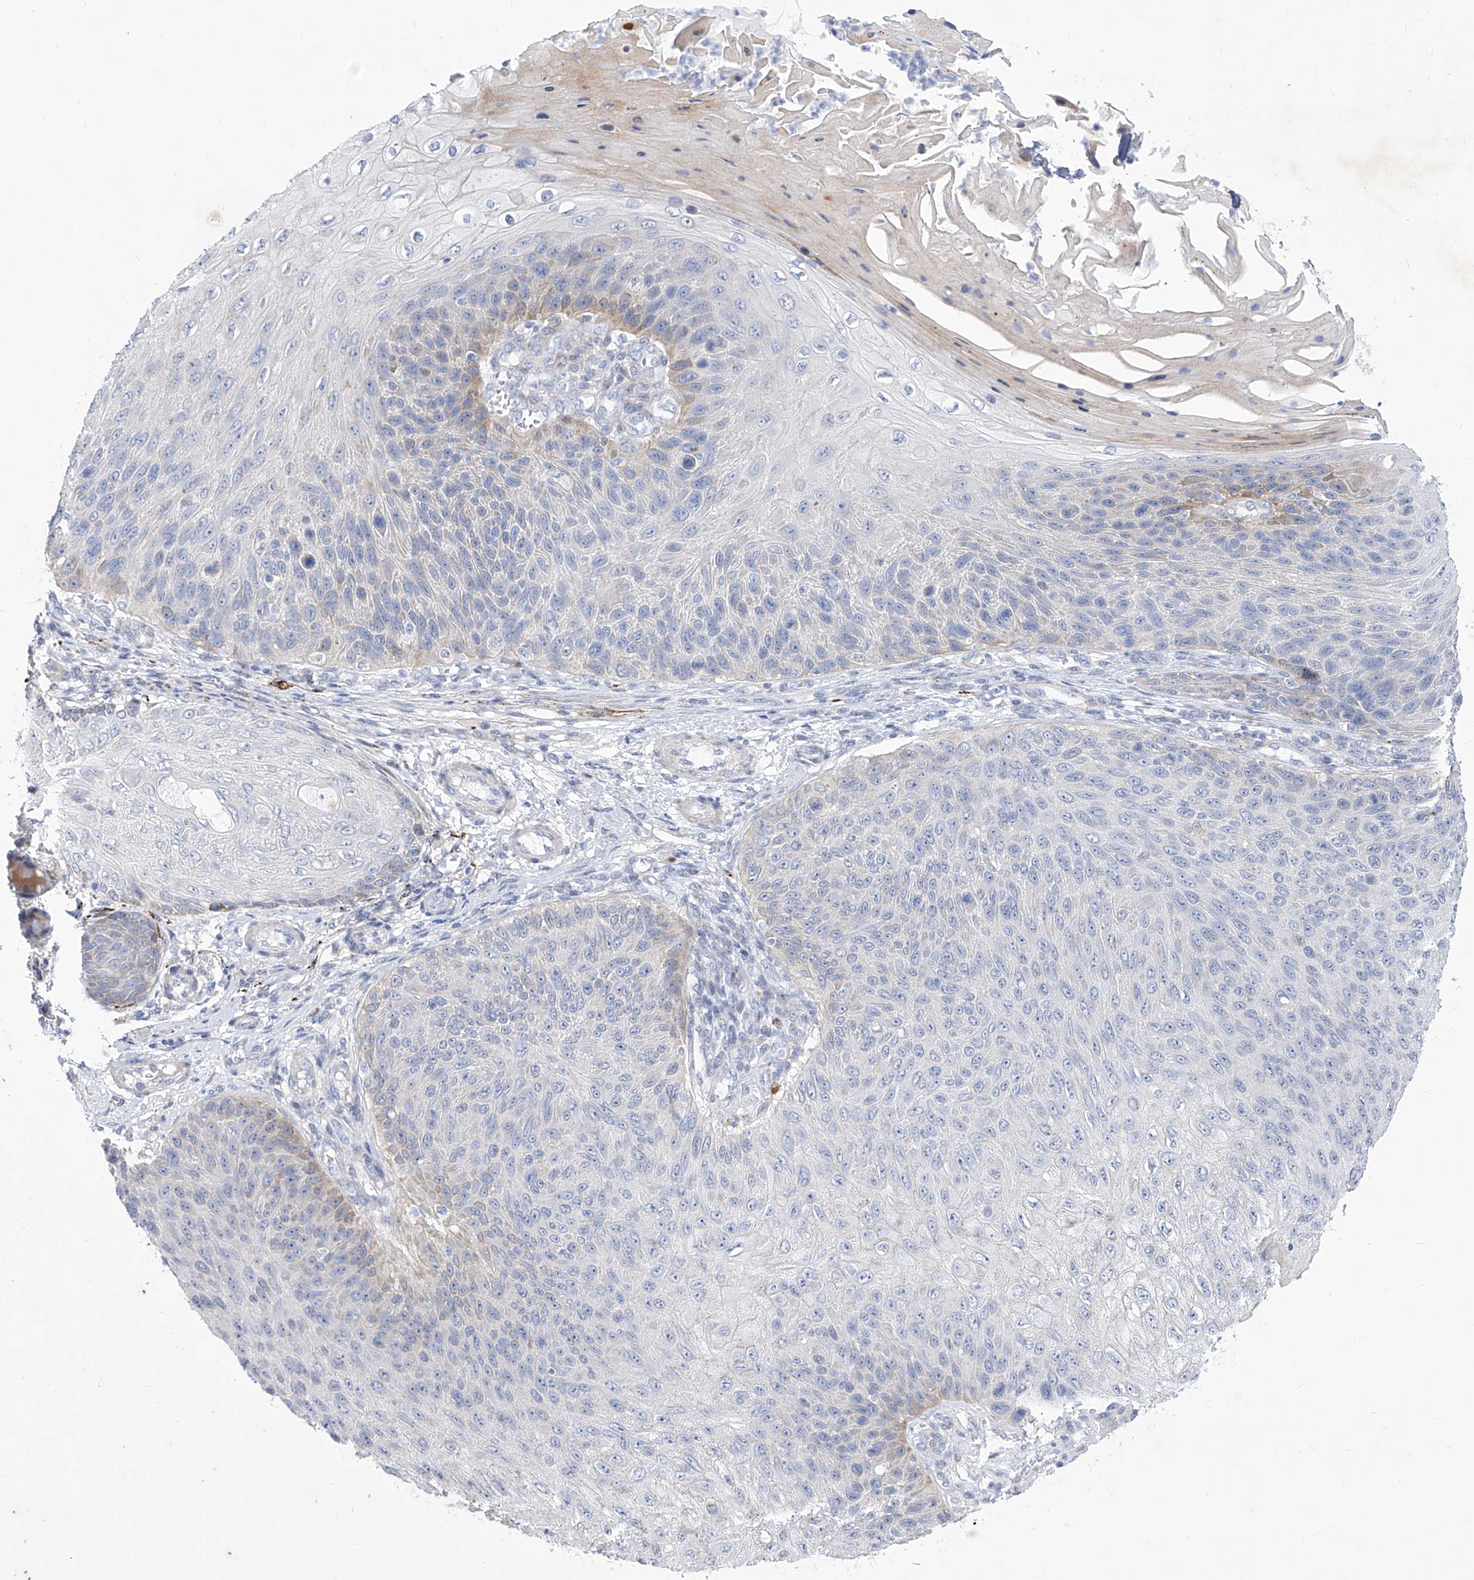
{"staining": {"intensity": "weak", "quantity": "<25%", "location": "cytoplasmic/membranous"}, "tissue": "skin cancer", "cell_type": "Tumor cells", "image_type": "cancer", "snomed": [{"axis": "morphology", "description": "Squamous cell carcinoma, NOS"}, {"axis": "topography", "description": "Skin"}], "caption": "This photomicrograph is of skin squamous cell carcinoma stained with immunohistochemistry to label a protein in brown with the nuclei are counter-stained blue. There is no positivity in tumor cells.", "gene": "C1orf87", "patient": {"sex": "female", "age": 88}}